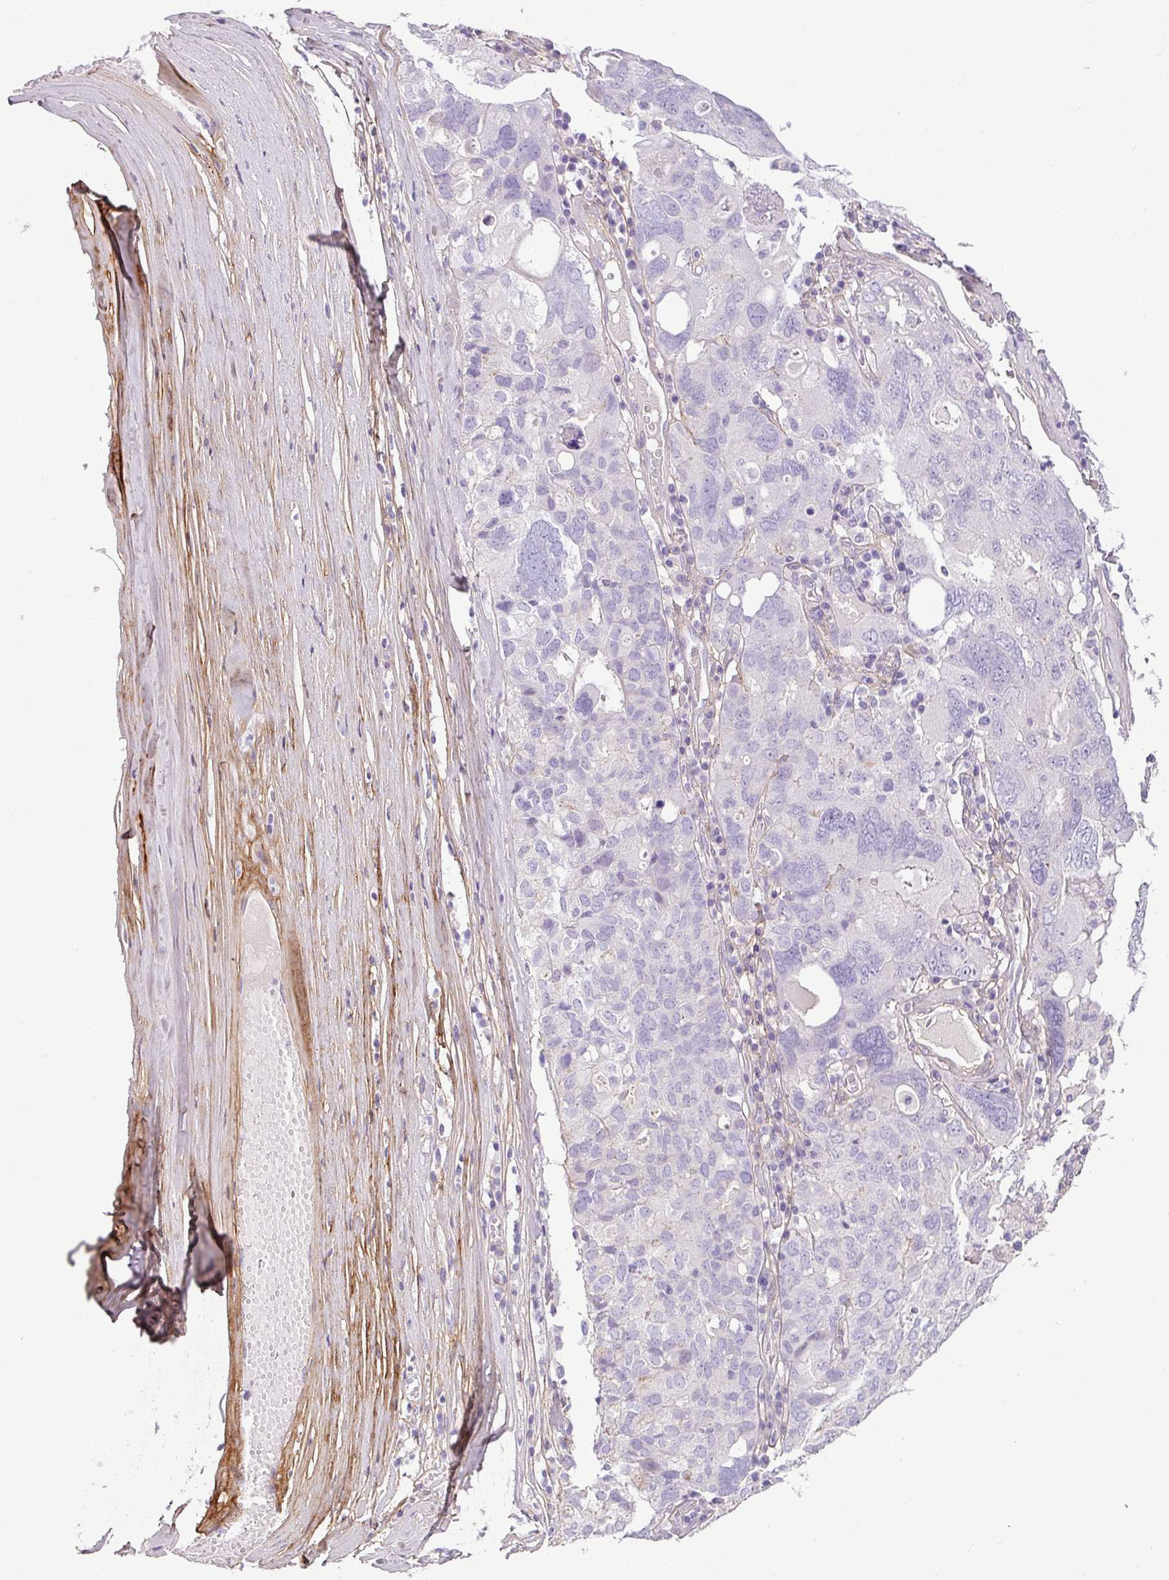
{"staining": {"intensity": "negative", "quantity": "none", "location": "none"}, "tissue": "ovarian cancer", "cell_type": "Tumor cells", "image_type": "cancer", "snomed": [{"axis": "morphology", "description": "Carcinoma, endometroid"}, {"axis": "topography", "description": "Ovary"}], "caption": "This is an immunohistochemistry histopathology image of ovarian endometroid carcinoma. There is no positivity in tumor cells.", "gene": "PARD6G", "patient": {"sex": "female", "age": 62}}